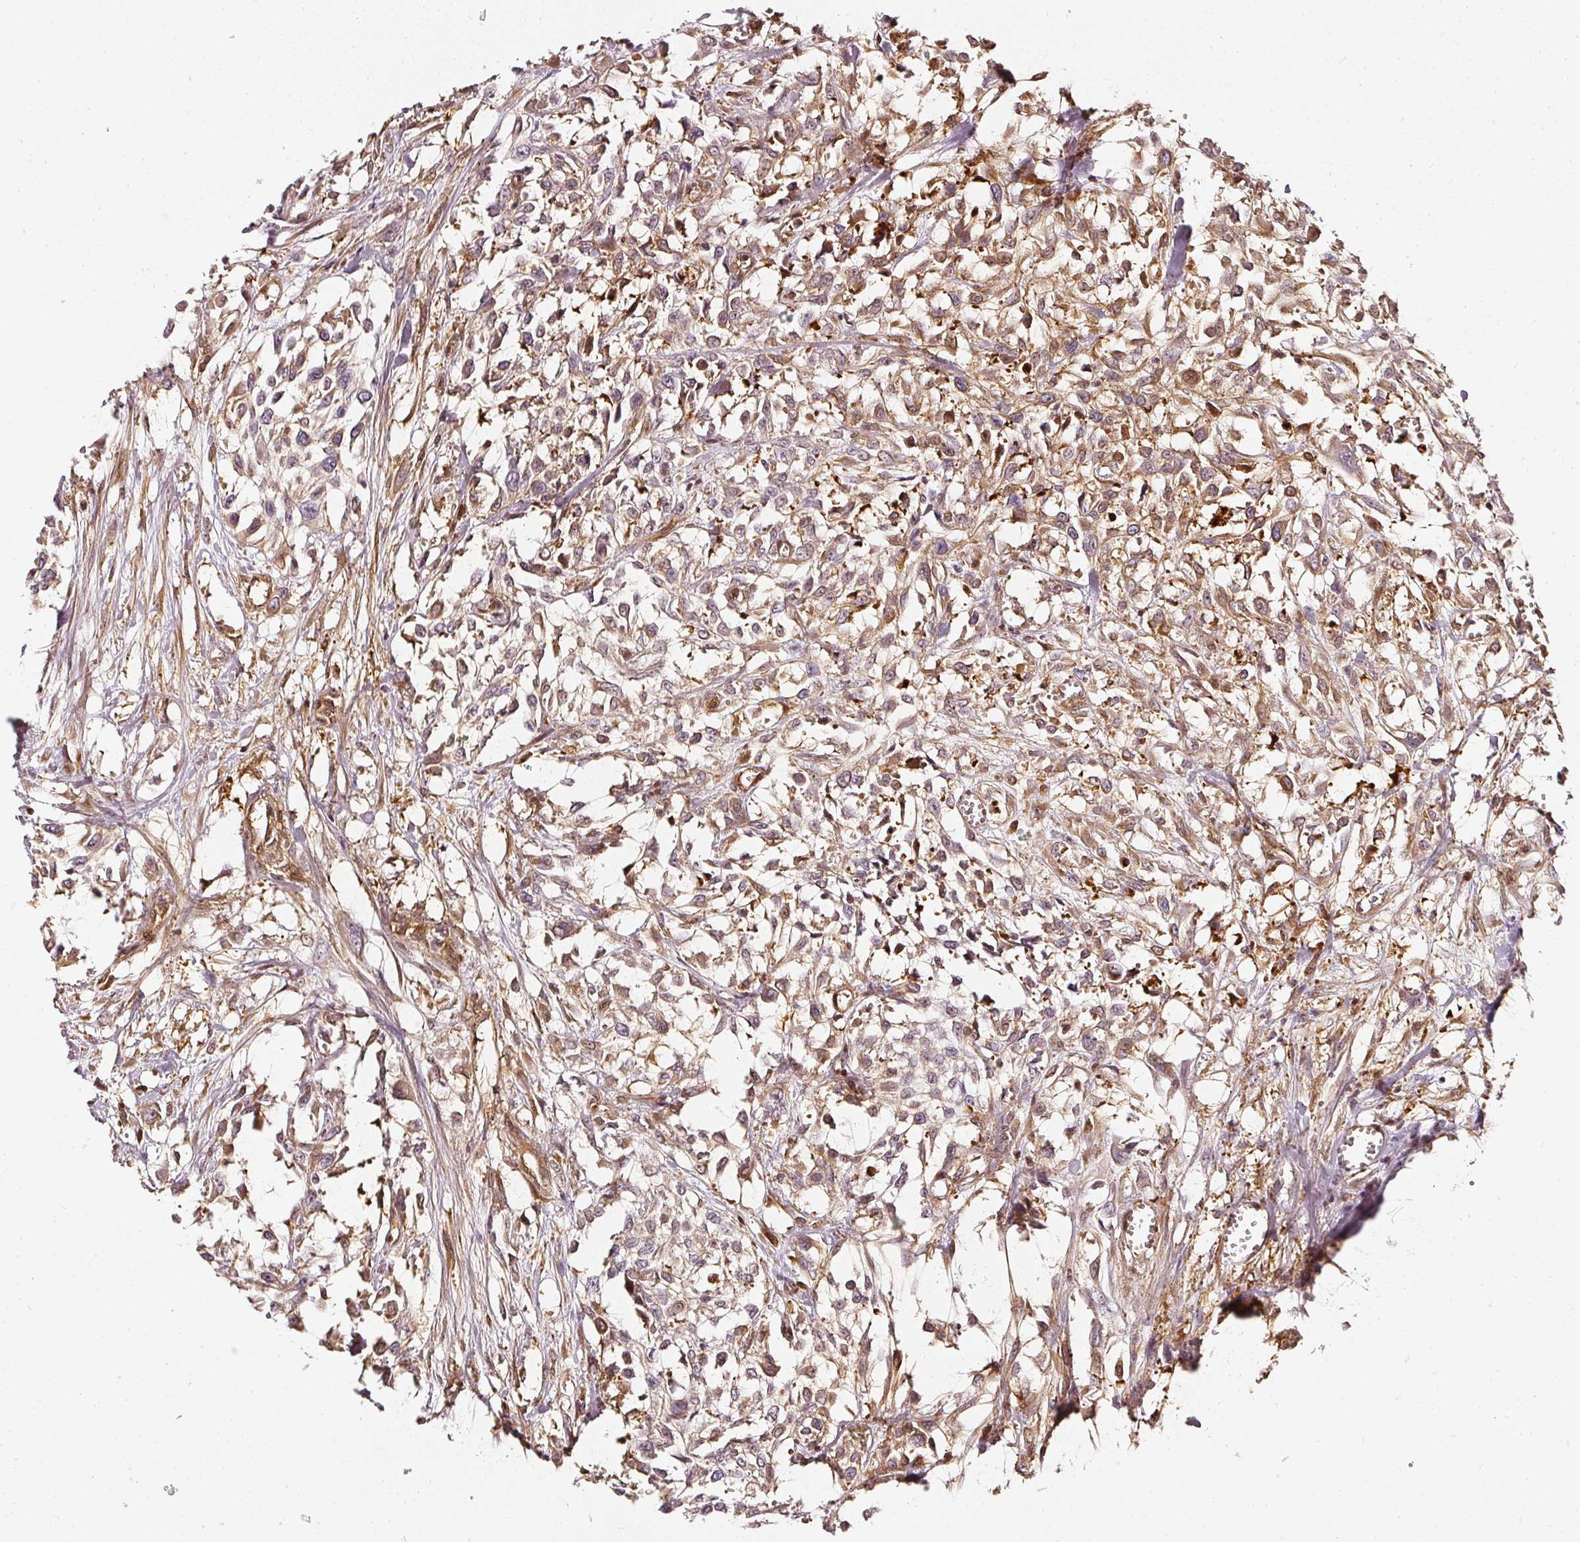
{"staining": {"intensity": "moderate", "quantity": ">75%", "location": "cytoplasmic/membranous"}, "tissue": "urothelial cancer", "cell_type": "Tumor cells", "image_type": "cancer", "snomed": [{"axis": "morphology", "description": "Urothelial carcinoma, High grade"}, {"axis": "topography", "description": "Urinary bladder"}], "caption": "A brown stain labels moderate cytoplasmic/membranous expression of a protein in human high-grade urothelial carcinoma tumor cells.", "gene": "ASMTL", "patient": {"sex": "male", "age": 57}}